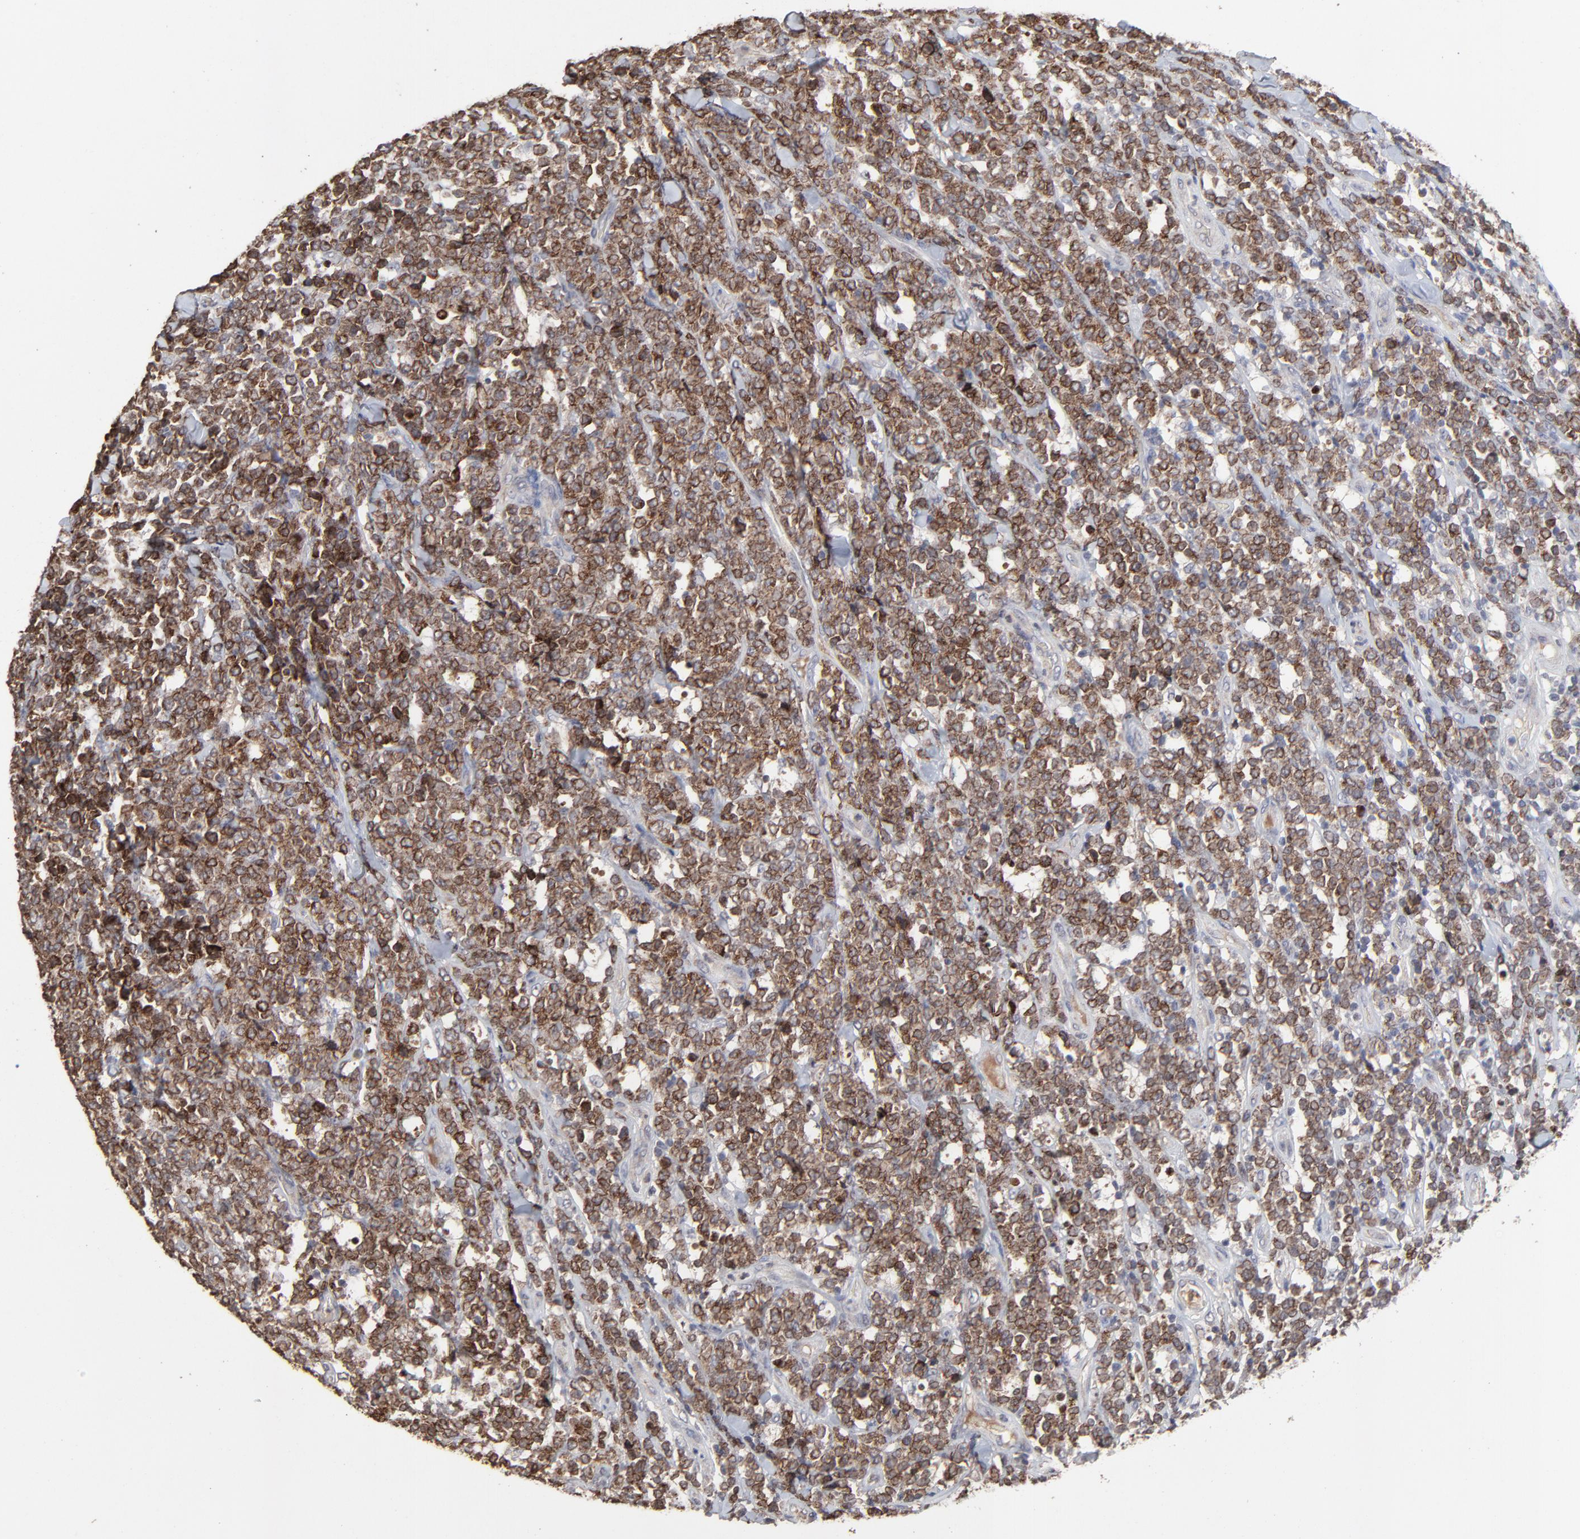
{"staining": {"intensity": "moderate", "quantity": ">75%", "location": "cytoplasmic/membranous"}, "tissue": "lymphoma", "cell_type": "Tumor cells", "image_type": "cancer", "snomed": [{"axis": "morphology", "description": "Malignant lymphoma, non-Hodgkin's type, High grade"}, {"axis": "topography", "description": "Small intestine"}, {"axis": "topography", "description": "Colon"}], "caption": "IHC of human high-grade malignant lymphoma, non-Hodgkin's type displays medium levels of moderate cytoplasmic/membranous expression in about >75% of tumor cells.", "gene": "VPREB3", "patient": {"sex": "male", "age": 8}}